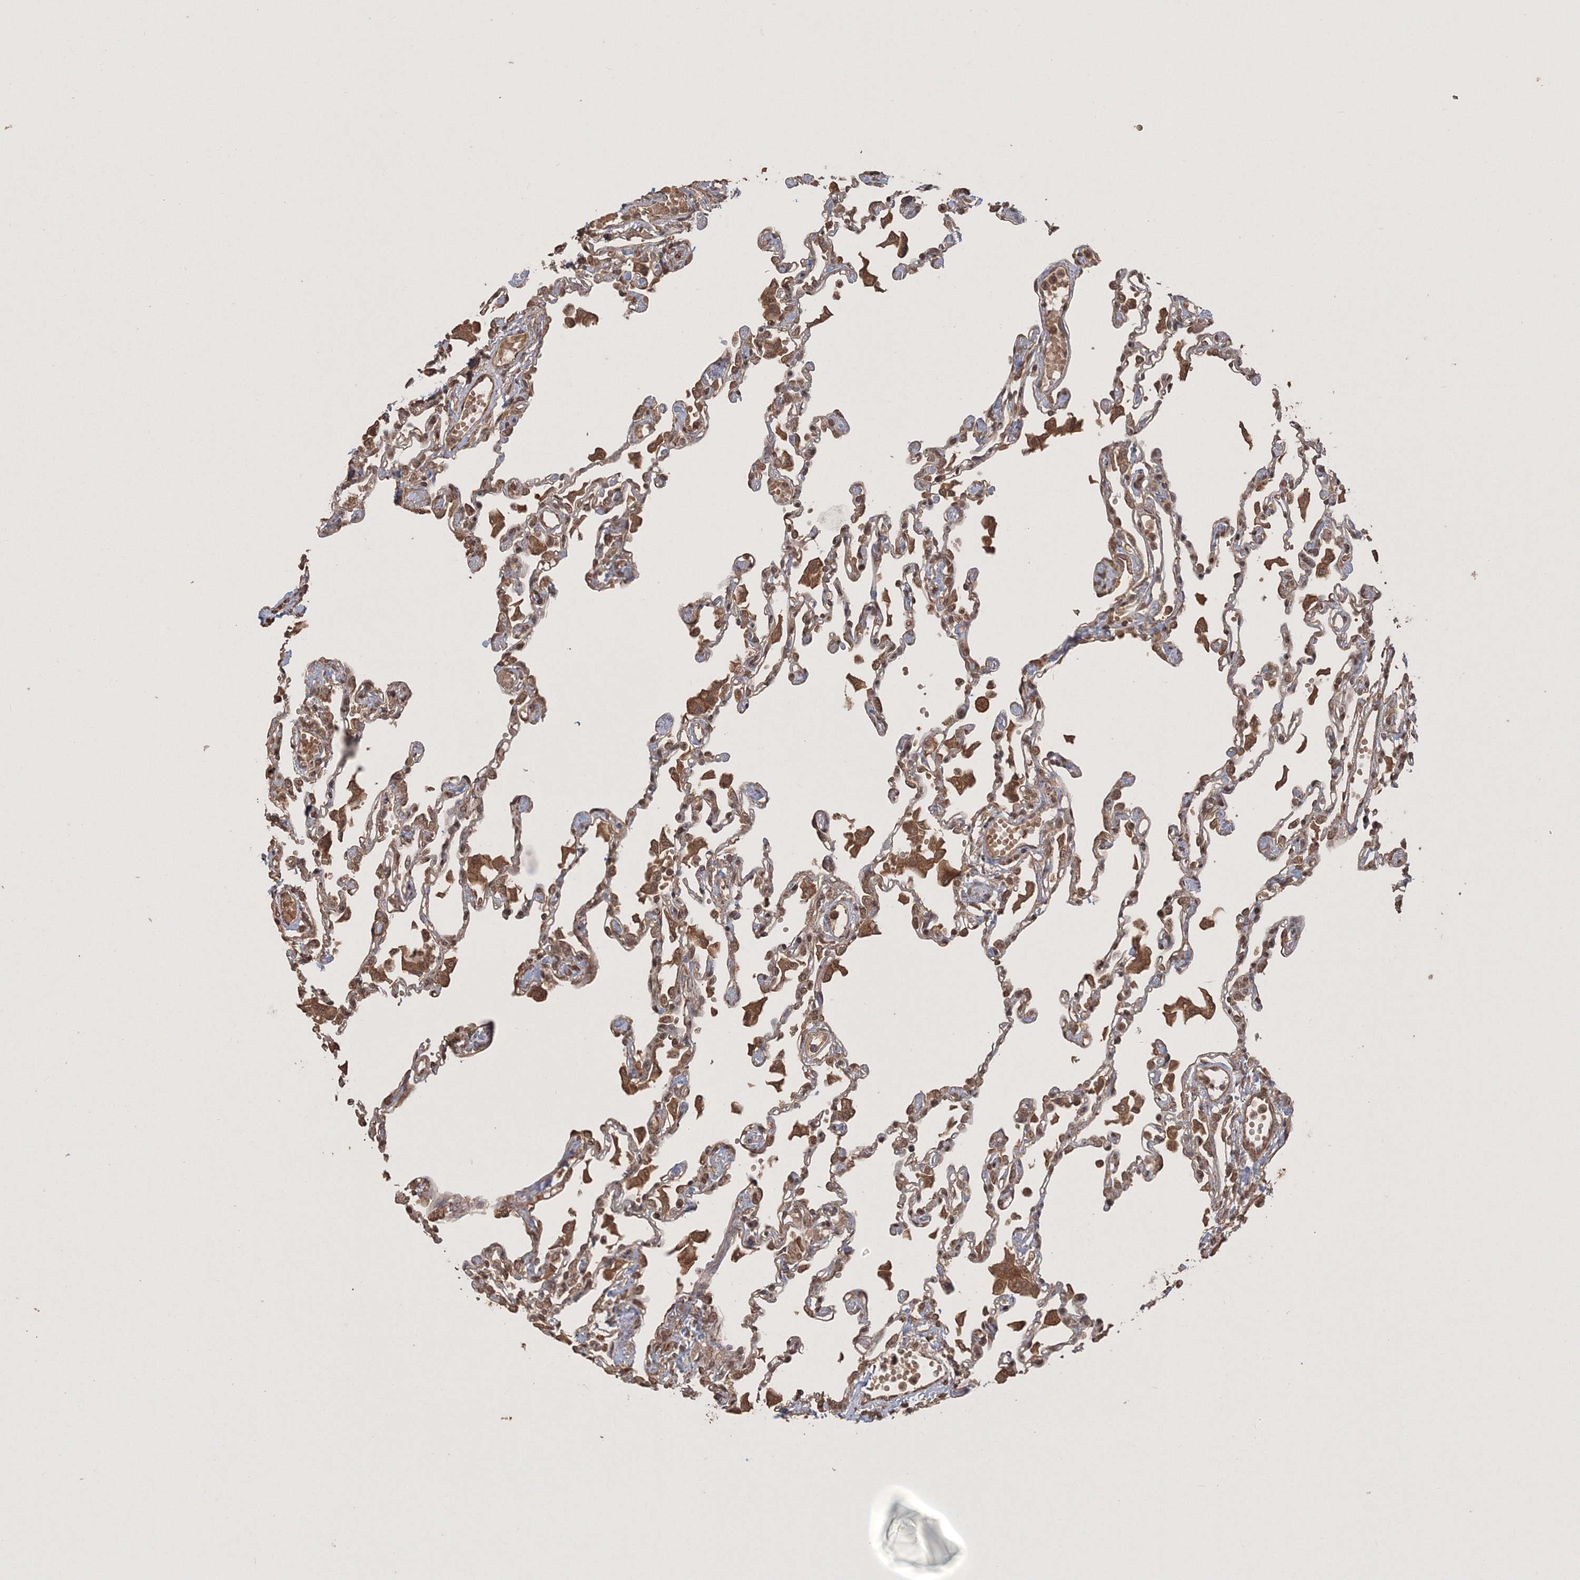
{"staining": {"intensity": "moderate", "quantity": ">75%", "location": "cytoplasmic/membranous,nuclear"}, "tissue": "lung", "cell_type": "Alveolar cells", "image_type": "normal", "snomed": [{"axis": "morphology", "description": "Normal tissue, NOS"}, {"axis": "topography", "description": "Bronchus"}, {"axis": "topography", "description": "Lung"}], "caption": "Immunohistochemical staining of benign lung reveals moderate cytoplasmic/membranous,nuclear protein staining in about >75% of alveolar cells.", "gene": "CCDC122", "patient": {"sex": "female", "age": 49}}